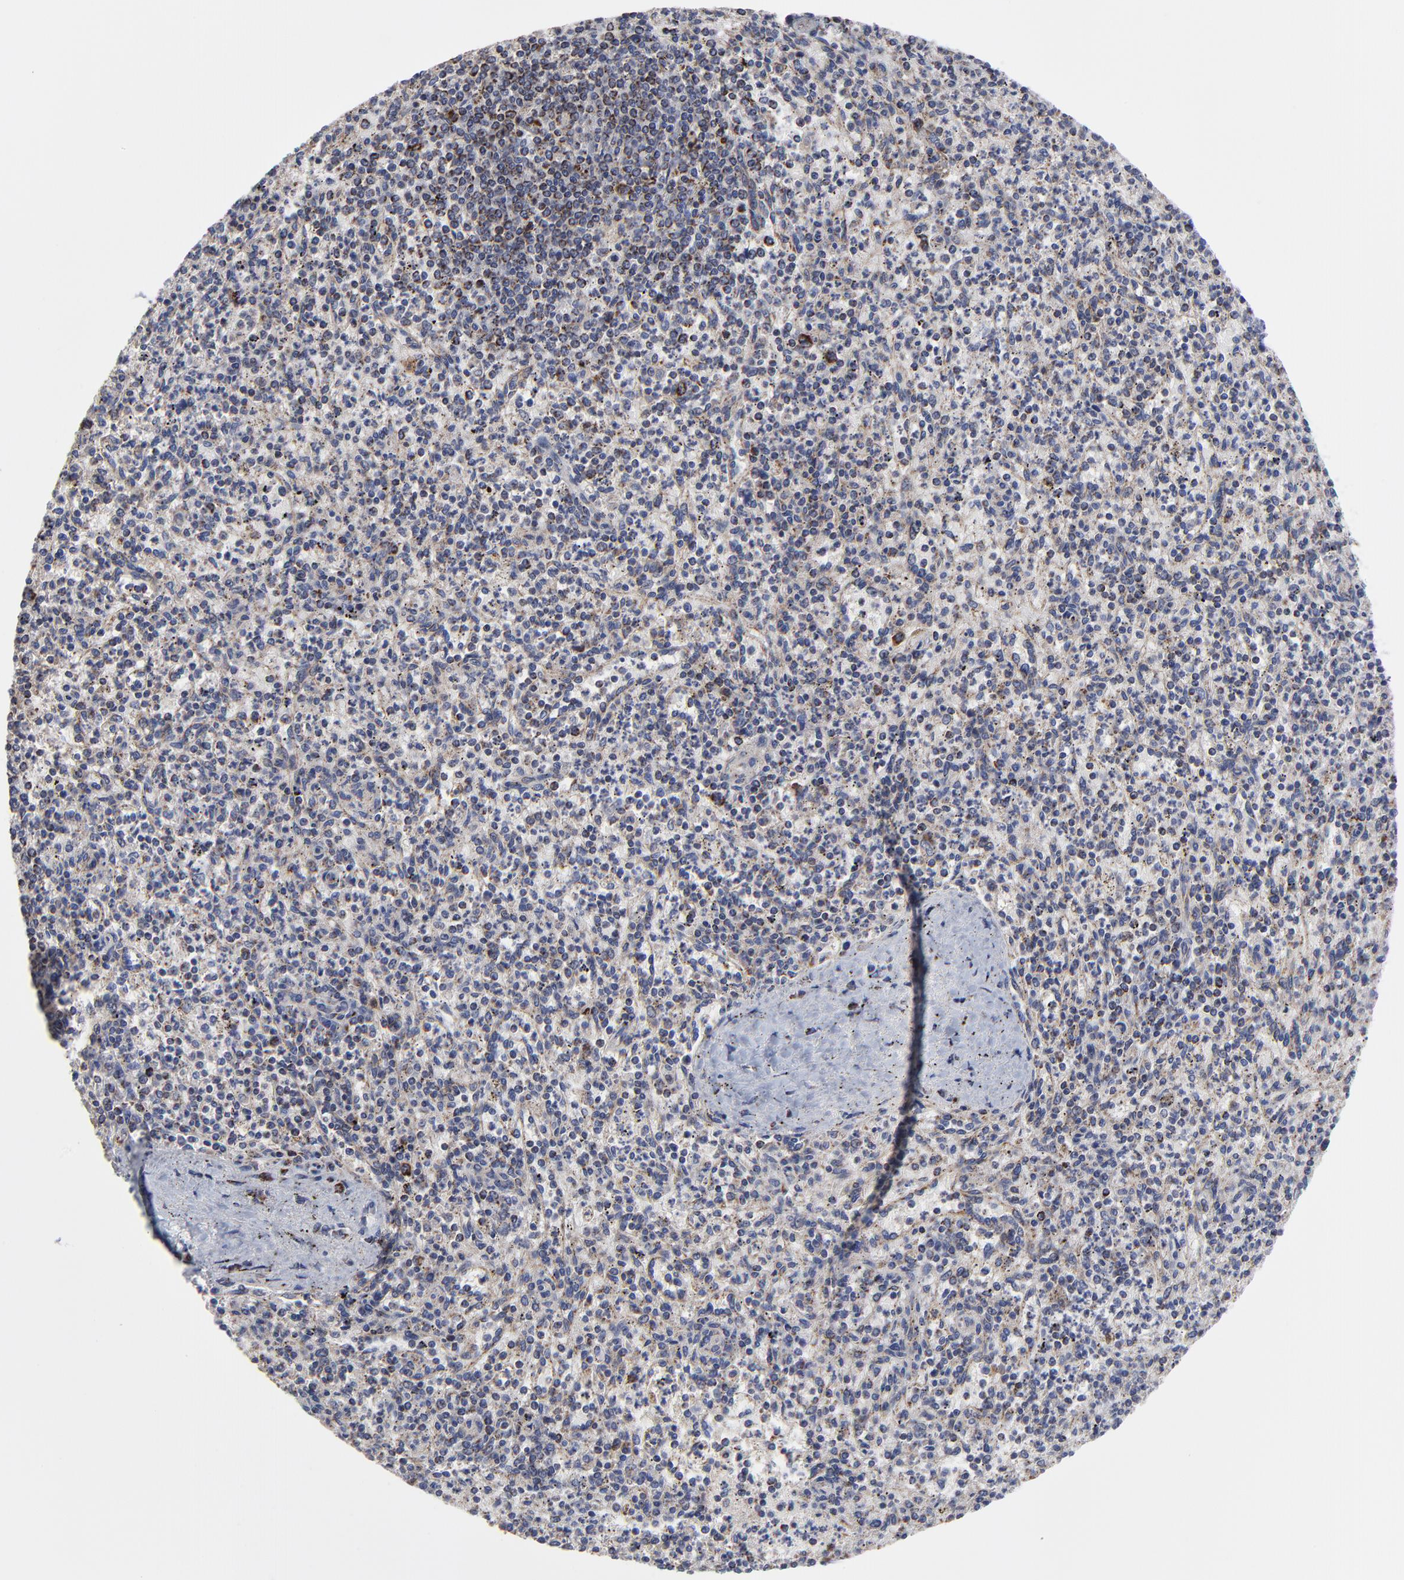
{"staining": {"intensity": "negative", "quantity": "none", "location": "none"}, "tissue": "spleen", "cell_type": "Cells in red pulp", "image_type": "normal", "snomed": [{"axis": "morphology", "description": "Normal tissue, NOS"}, {"axis": "topography", "description": "Spleen"}], "caption": "This is an immunohistochemistry (IHC) micrograph of normal human spleen. There is no staining in cells in red pulp.", "gene": "ZNF550", "patient": {"sex": "male", "age": 72}}